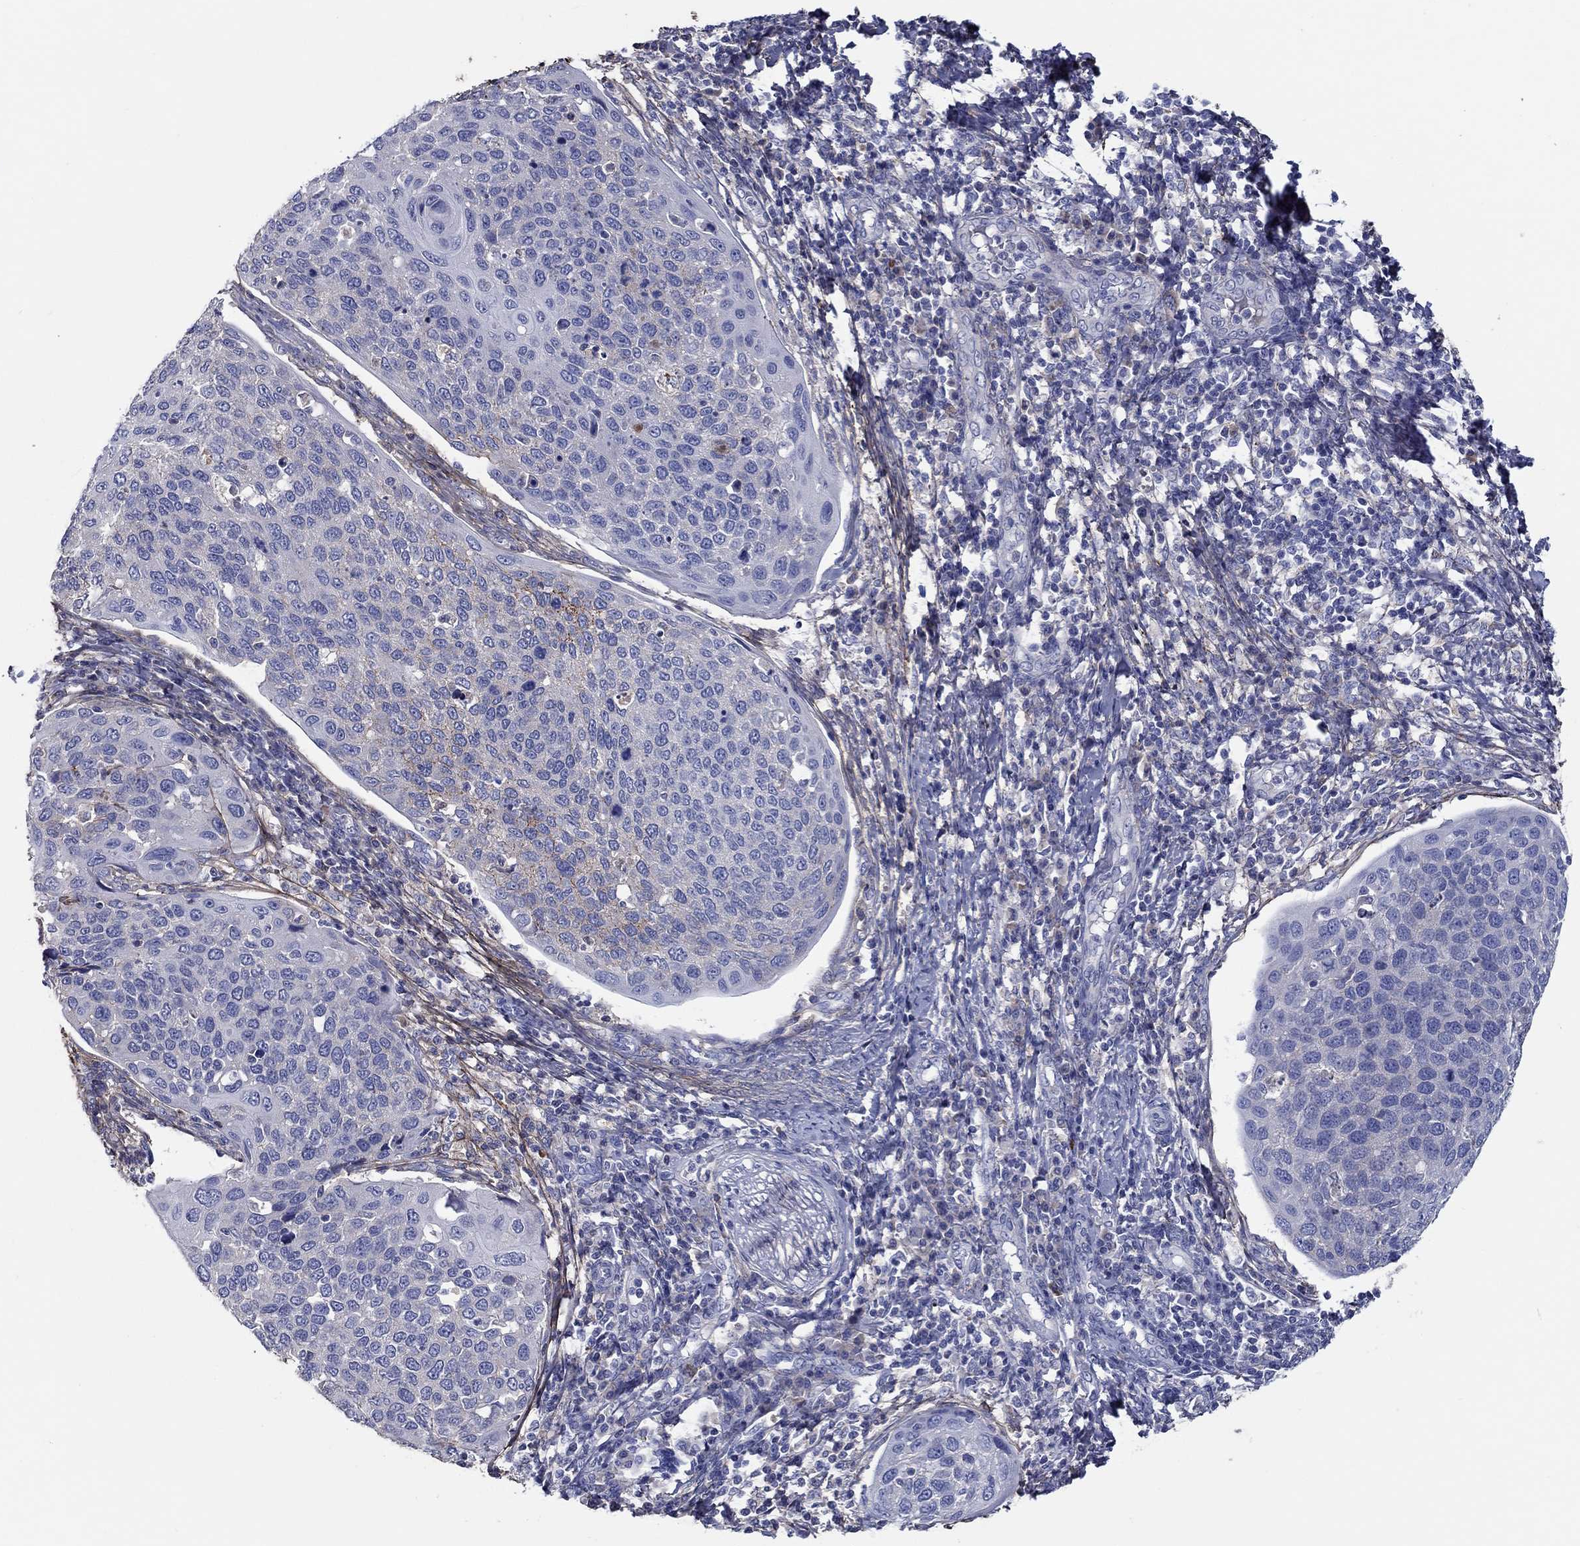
{"staining": {"intensity": "negative", "quantity": "none", "location": "none"}, "tissue": "cervical cancer", "cell_type": "Tumor cells", "image_type": "cancer", "snomed": [{"axis": "morphology", "description": "Squamous cell carcinoma, NOS"}, {"axis": "topography", "description": "Cervix"}], "caption": "Human cervical cancer (squamous cell carcinoma) stained for a protein using immunohistochemistry shows no positivity in tumor cells.", "gene": "TGFBI", "patient": {"sex": "female", "age": 54}}